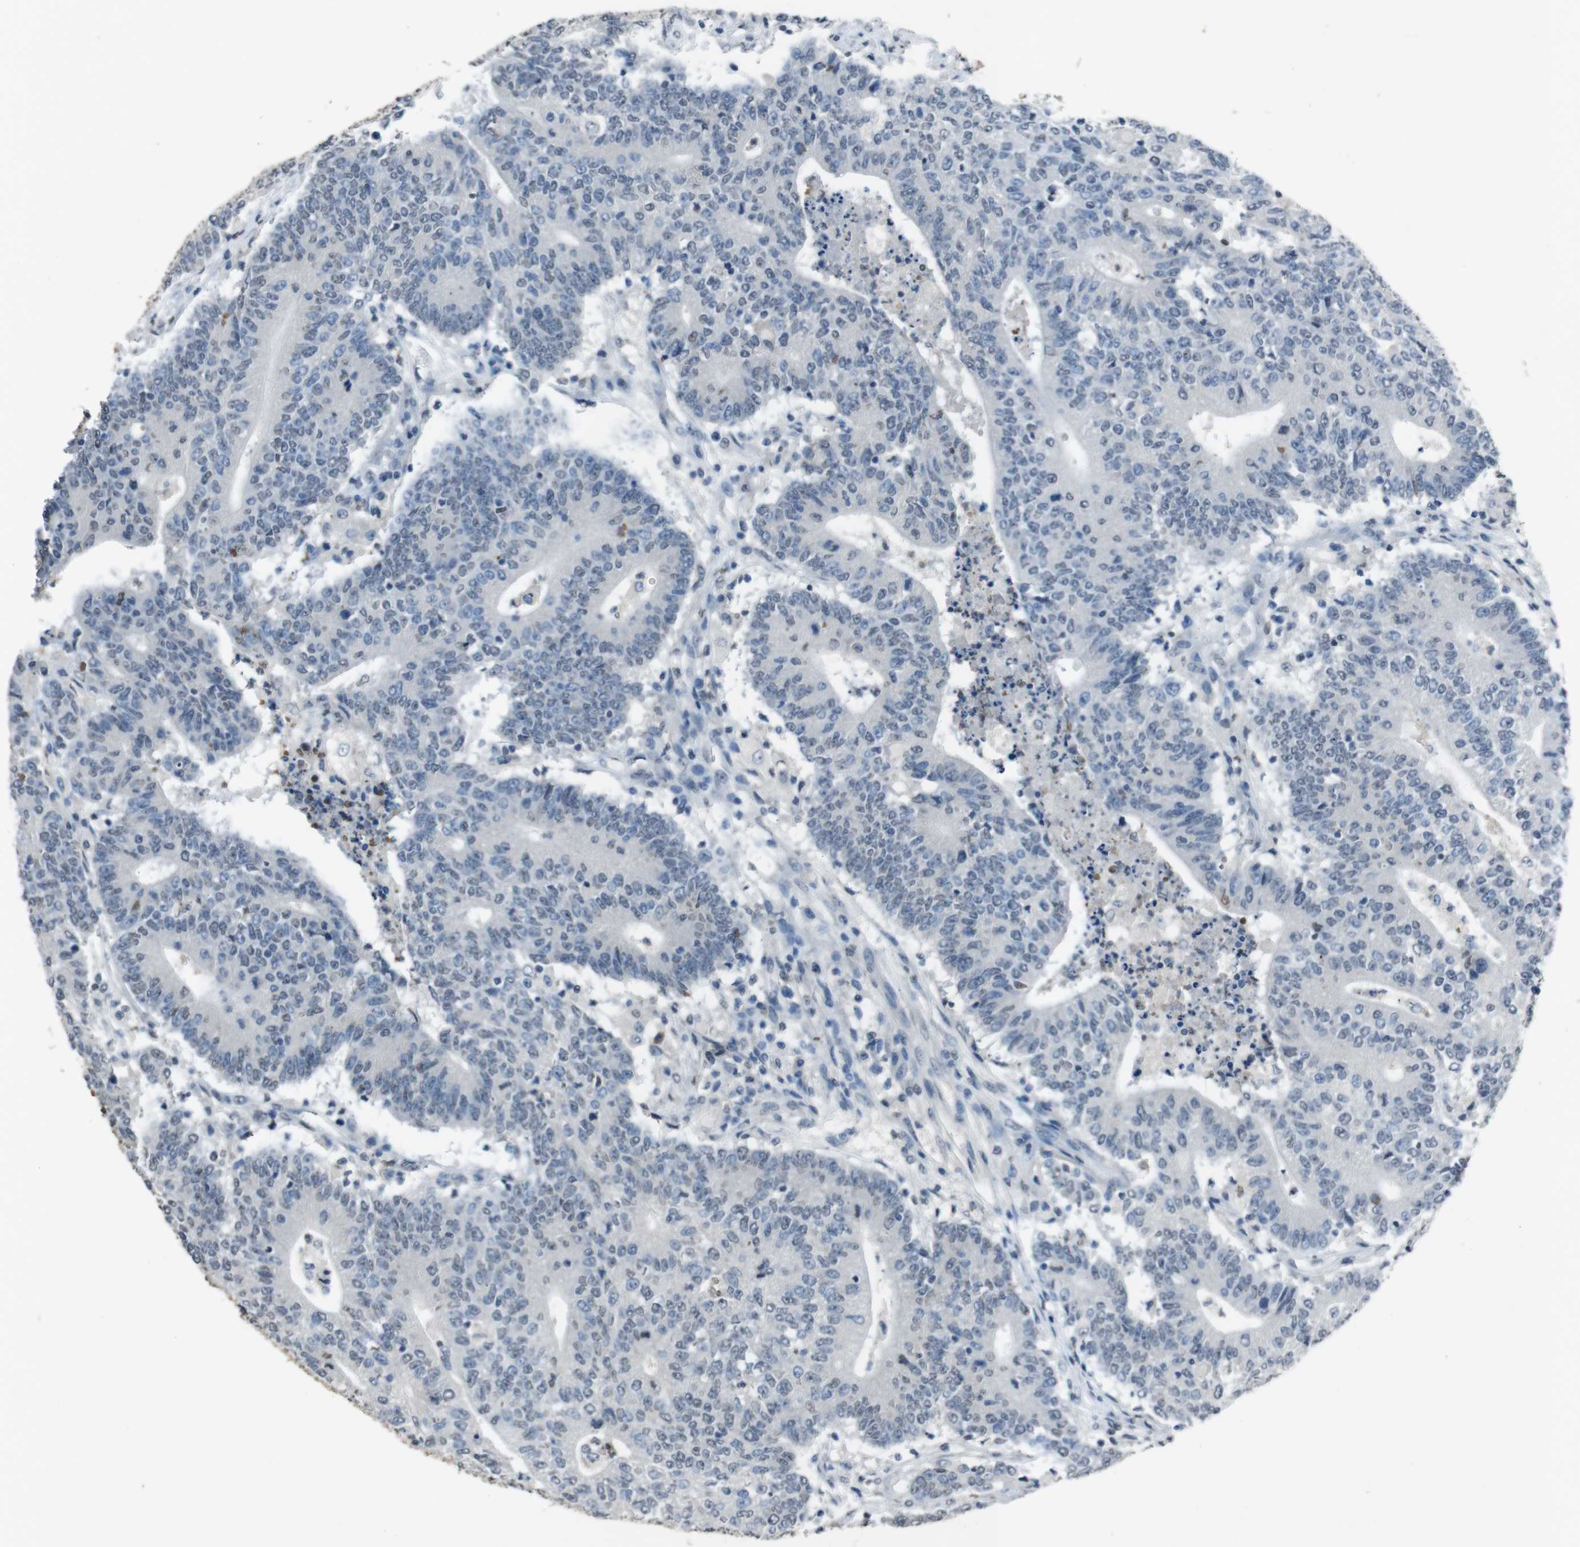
{"staining": {"intensity": "negative", "quantity": "none", "location": "none"}, "tissue": "colorectal cancer", "cell_type": "Tumor cells", "image_type": "cancer", "snomed": [{"axis": "morphology", "description": "Normal tissue, NOS"}, {"axis": "morphology", "description": "Adenocarcinoma, NOS"}, {"axis": "topography", "description": "Colon"}], "caption": "Immunohistochemical staining of colorectal cancer shows no significant staining in tumor cells.", "gene": "STBD1", "patient": {"sex": "female", "age": 75}}